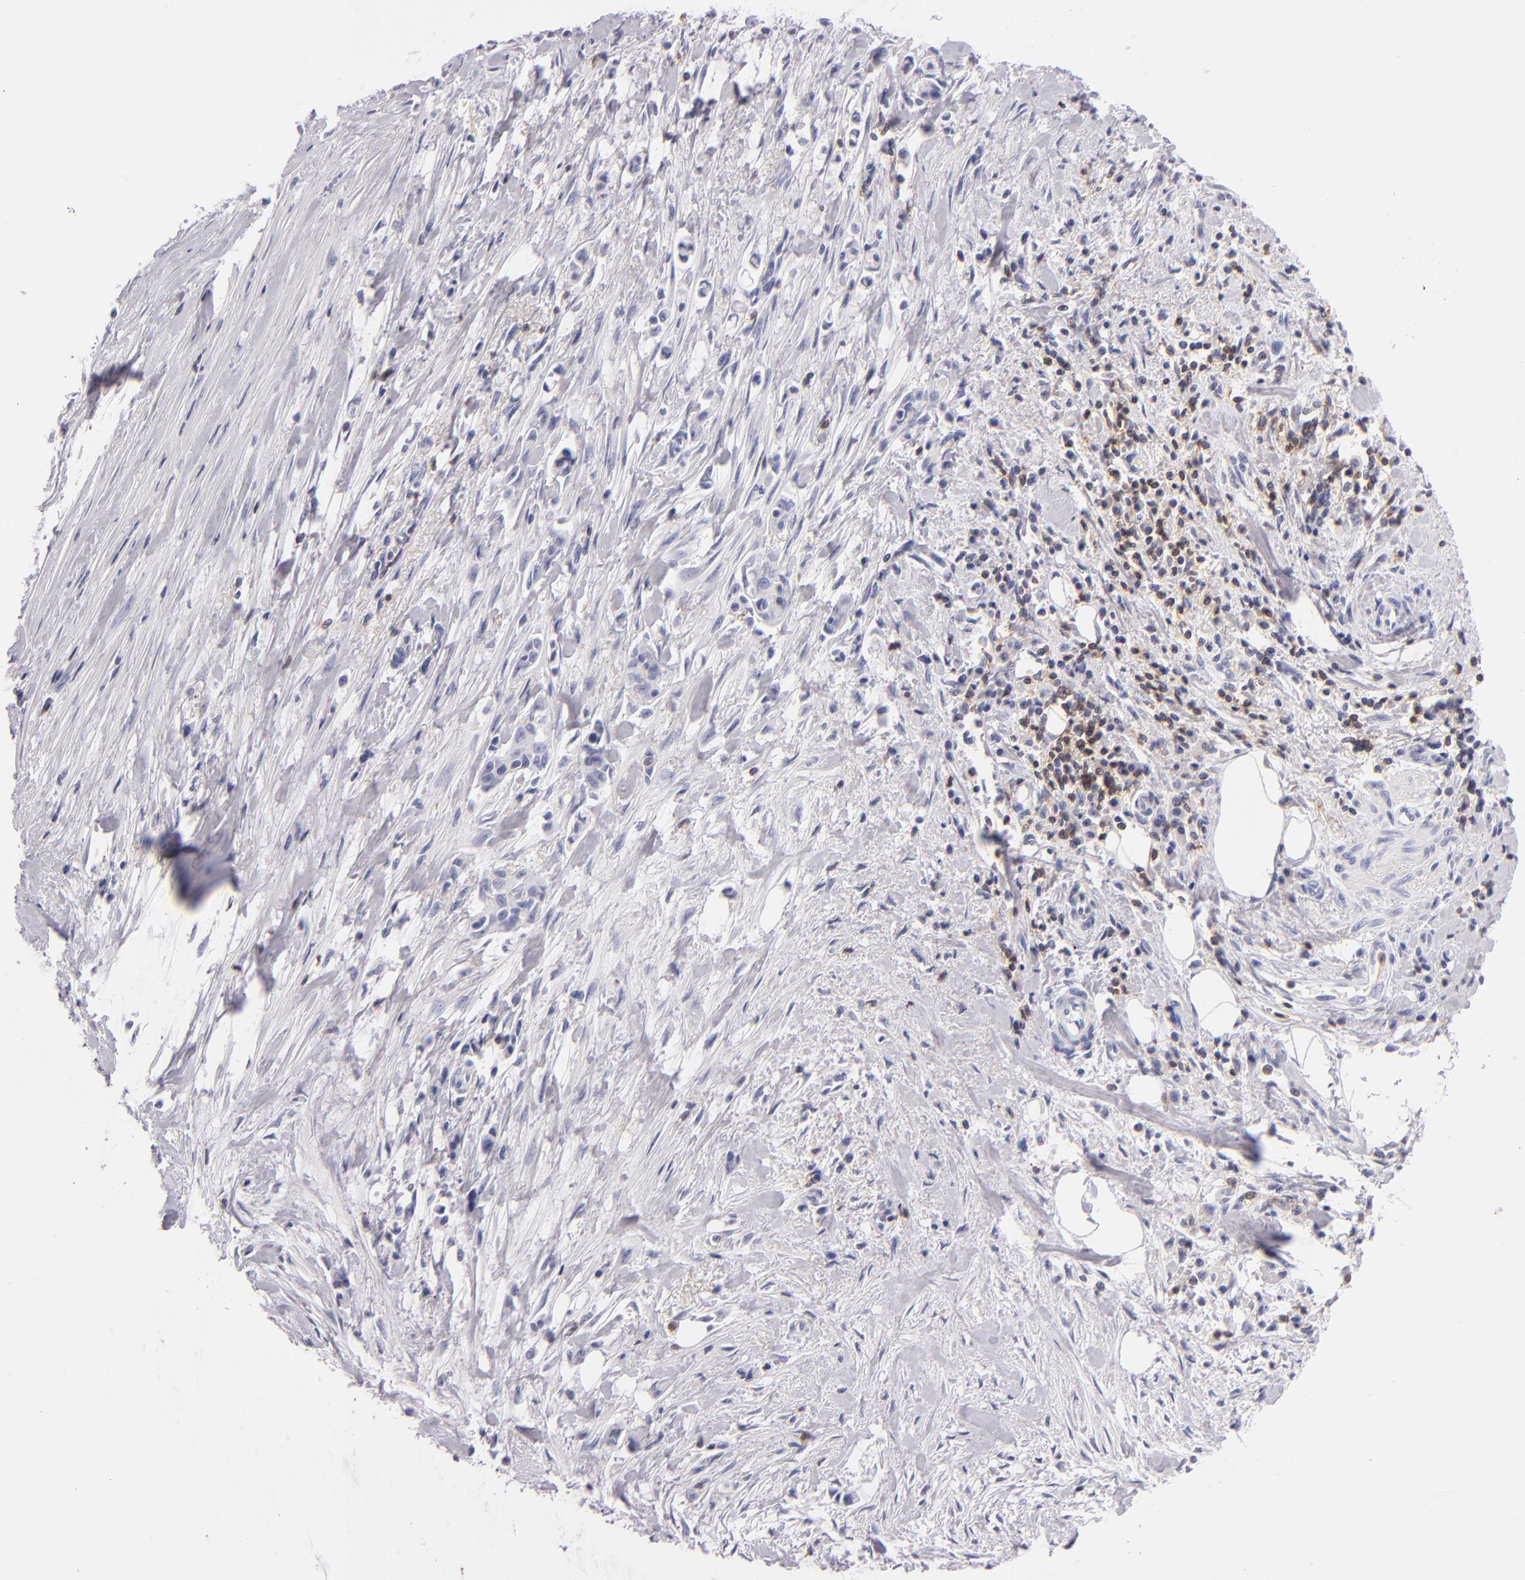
{"staining": {"intensity": "negative", "quantity": "none", "location": "none"}, "tissue": "pancreatic cancer", "cell_type": "Tumor cells", "image_type": "cancer", "snomed": [{"axis": "morphology", "description": "Adenocarcinoma, NOS"}, {"axis": "topography", "description": "Pancreas"}], "caption": "Tumor cells show no significant expression in pancreatic adenocarcinoma.", "gene": "CD48", "patient": {"sex": "male", "age": 59}}